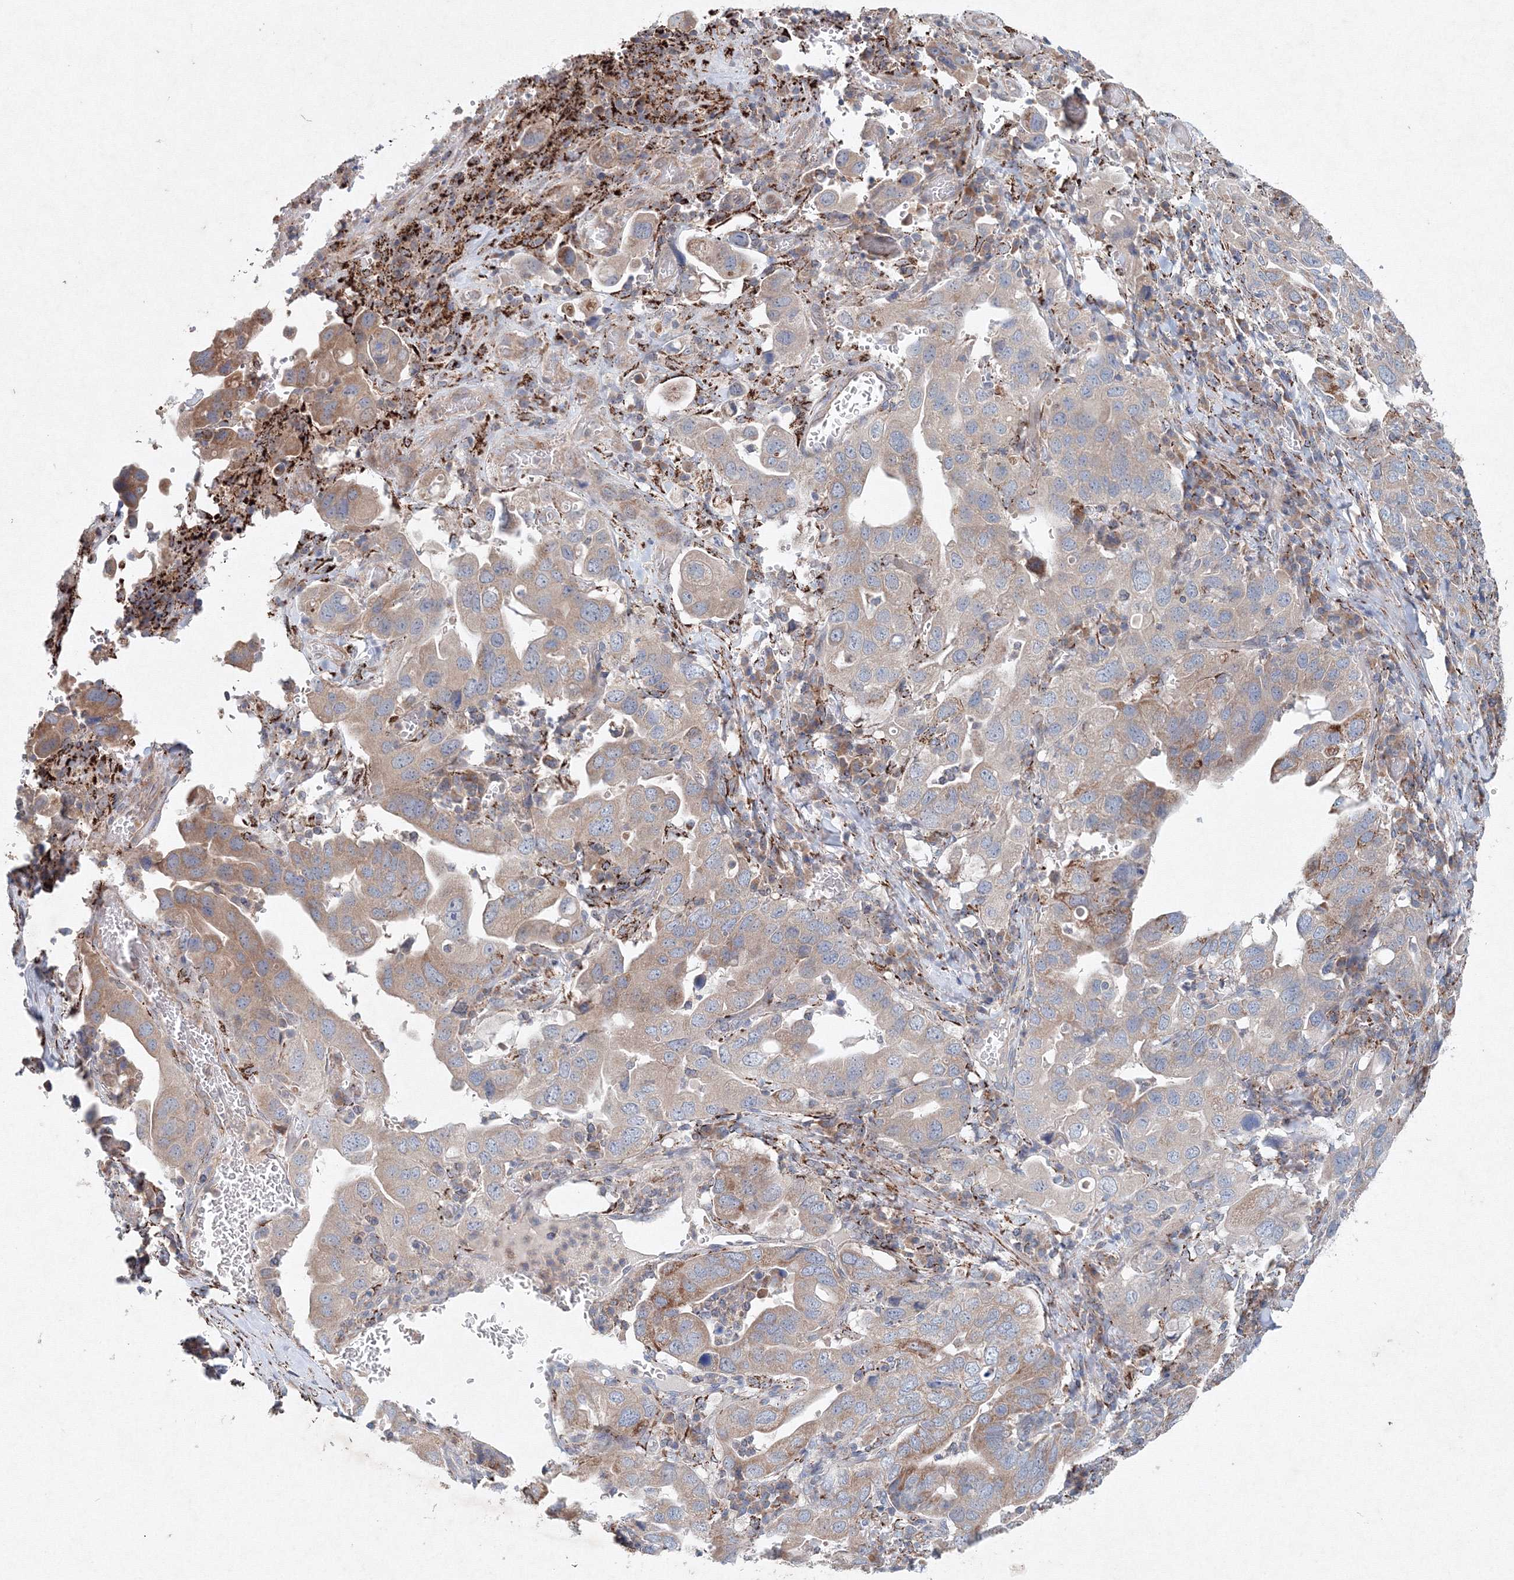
{"staining": {"intensity": "moderate", "quantity": "<25%", "location": "cytoplasmic/membranous"}, "tissue": "stomach cancer", "cell_type": "Tumor cells", "image_type": "cancer", "snomed": [{"axis": "morphology", "description": "Adenocarcinoma, NOS"}, {"axis": "topography", "description": "Stomach, upper"}], "caption": "Stomach cancer (adenocarcinoma) stained with immunohistochemistry demonstrates moderate cytoplasmic/membranous staining in about <25% of tumor cells. Using DAB (3,3'-diaminobenzidine) (brown) and hematoxylin (blue) stains, captured at high magnification using brightfield microscopy.", "gene": "WDR49", "patient": {"sex": "male", "age": 62}}